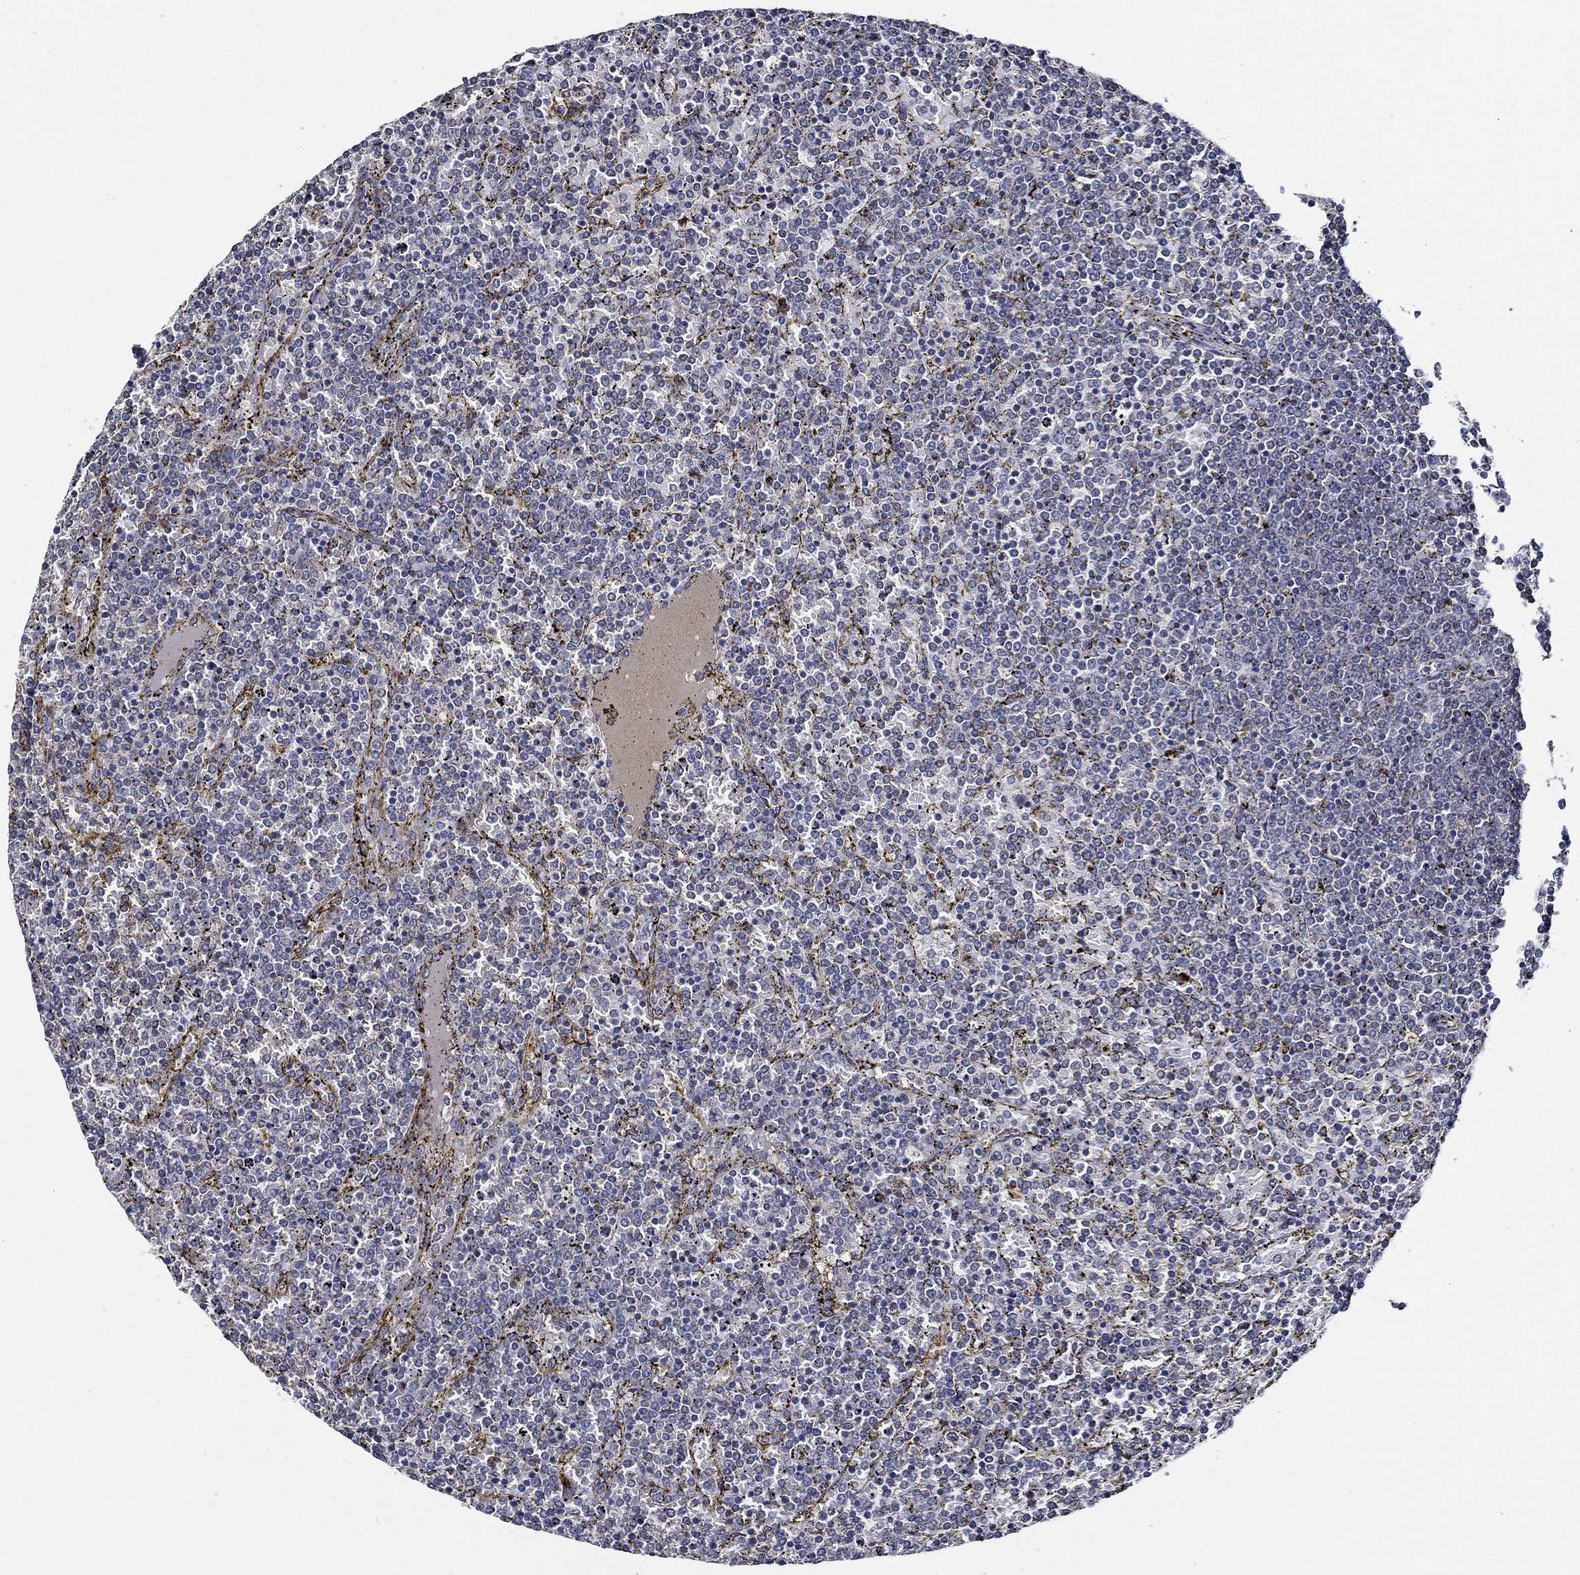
{"staining": {"intensity": "negative", "quantity": "none", "location": "none"}, "tissue": "lymphoma", "cell_type": "Tumor cells", "image_type": "cancer", "snomed": [{"axis": "morphology", "description": "Malignant lymphoma, non-Hodgkin's type, Low grade"}, {"axis": "topography", "description": "Spleen"}], "caption": "An immunohistochemistry (IHC) micrograph of lymphoma is shown. There is no staining in tumor cells of lymphoma. (Brightfield microscopy of DAB immunohistochemistry (IHC) at high magnification).", "gene": "WDR53", "patient": {"sex": "female", "age": 77}}